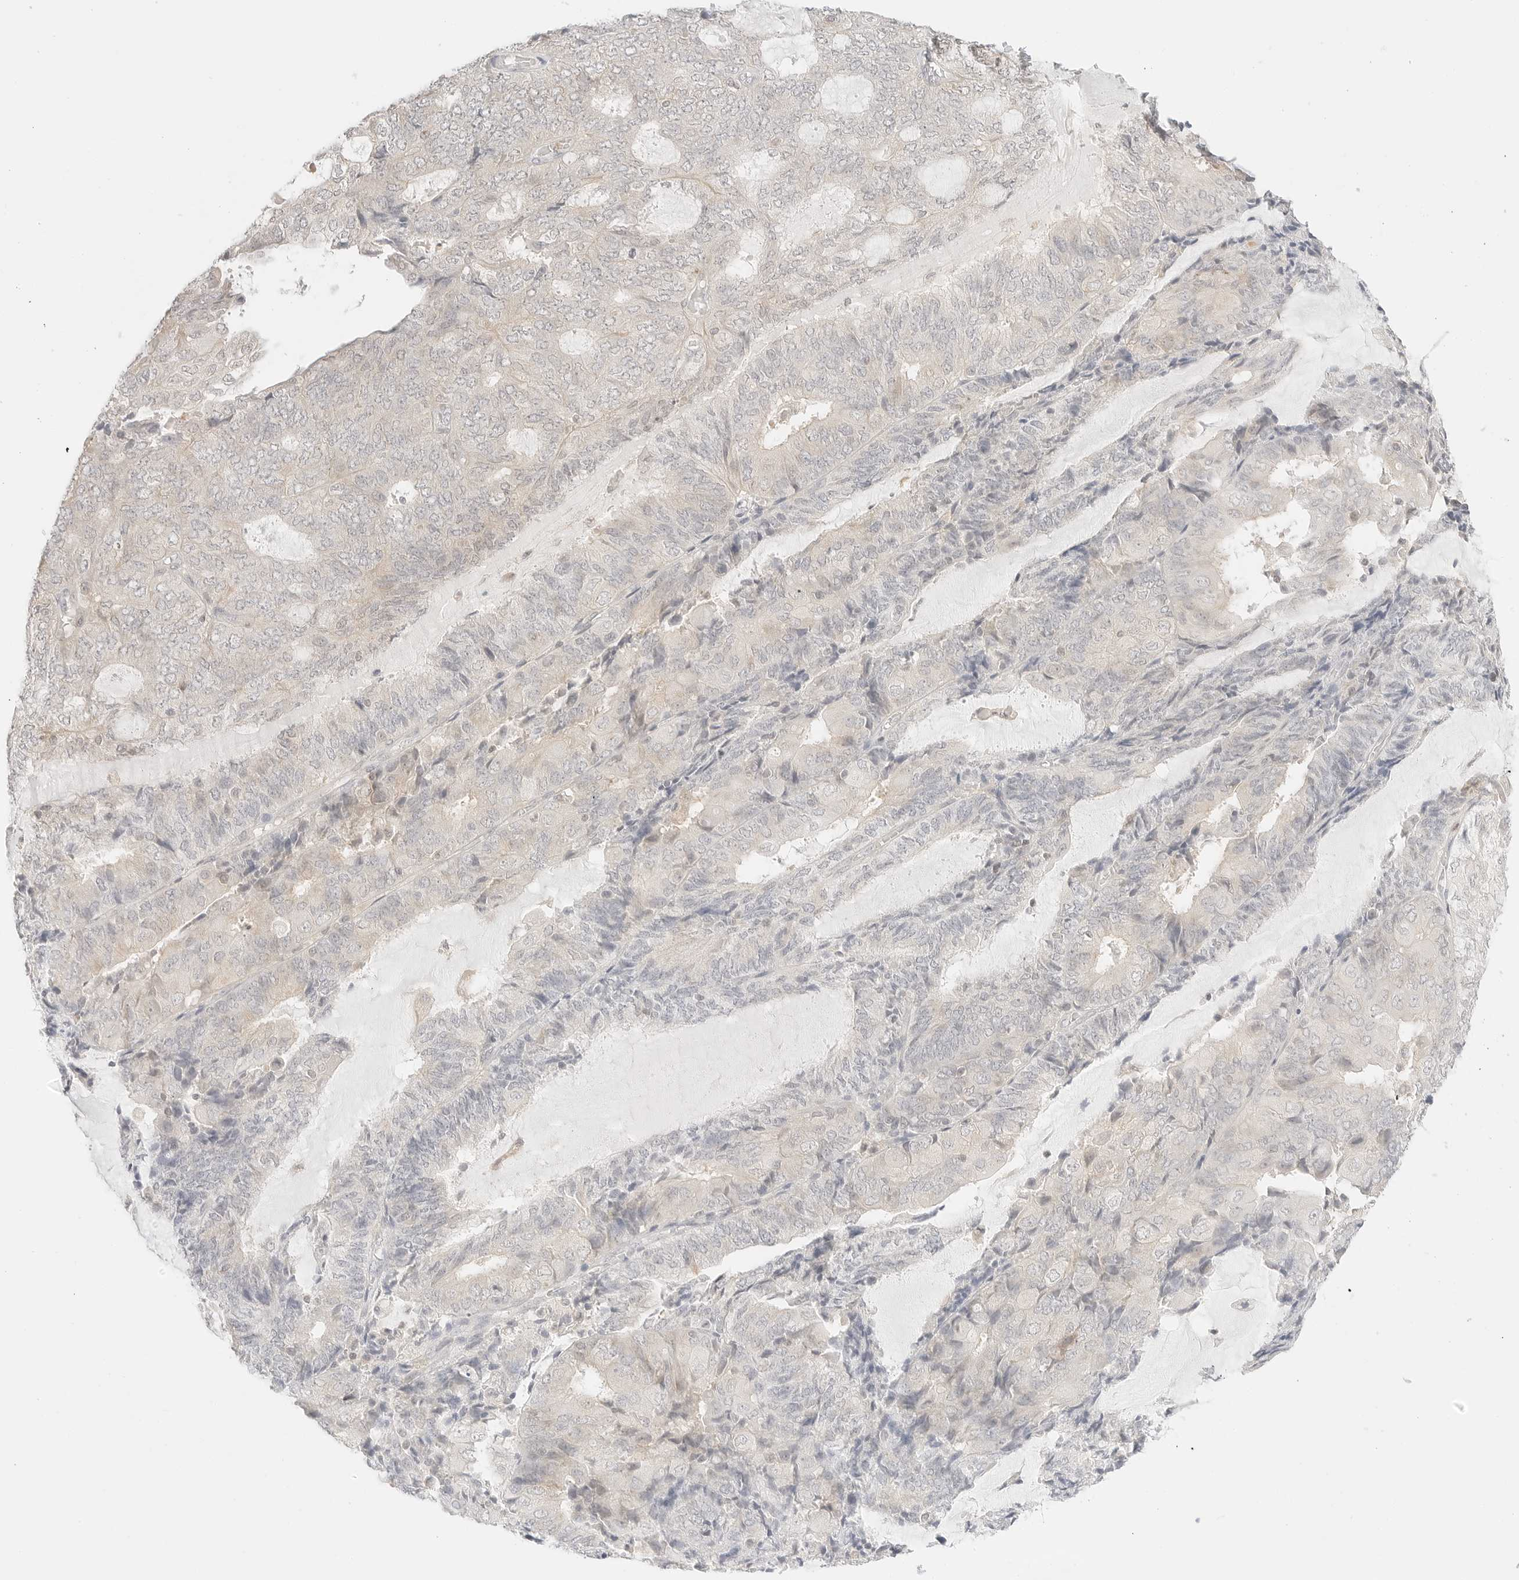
{"staining": {"intensity": "negative", "quantity": "none", "location": "none"}, "tissue": "endometrial cancer", "cell_type": "Tumor cells", "image_type": "cancer", "snomed": [{"axis": "morphology", "description": "Adenocarcinoma, NOS"}, {"axis": "topography", "description": "Endometrium"}], "caption": "Micrograph shows no significant protein positivity in tumor cells of adenocarcinoma (endometrial). Brightfield microscopy of immunohistochemistry stained with DAB (brown) and hematoxylin (blue), captured at high magnification.", "gene": "GNAS", "patient": {"sex": "female", "age": 81}}